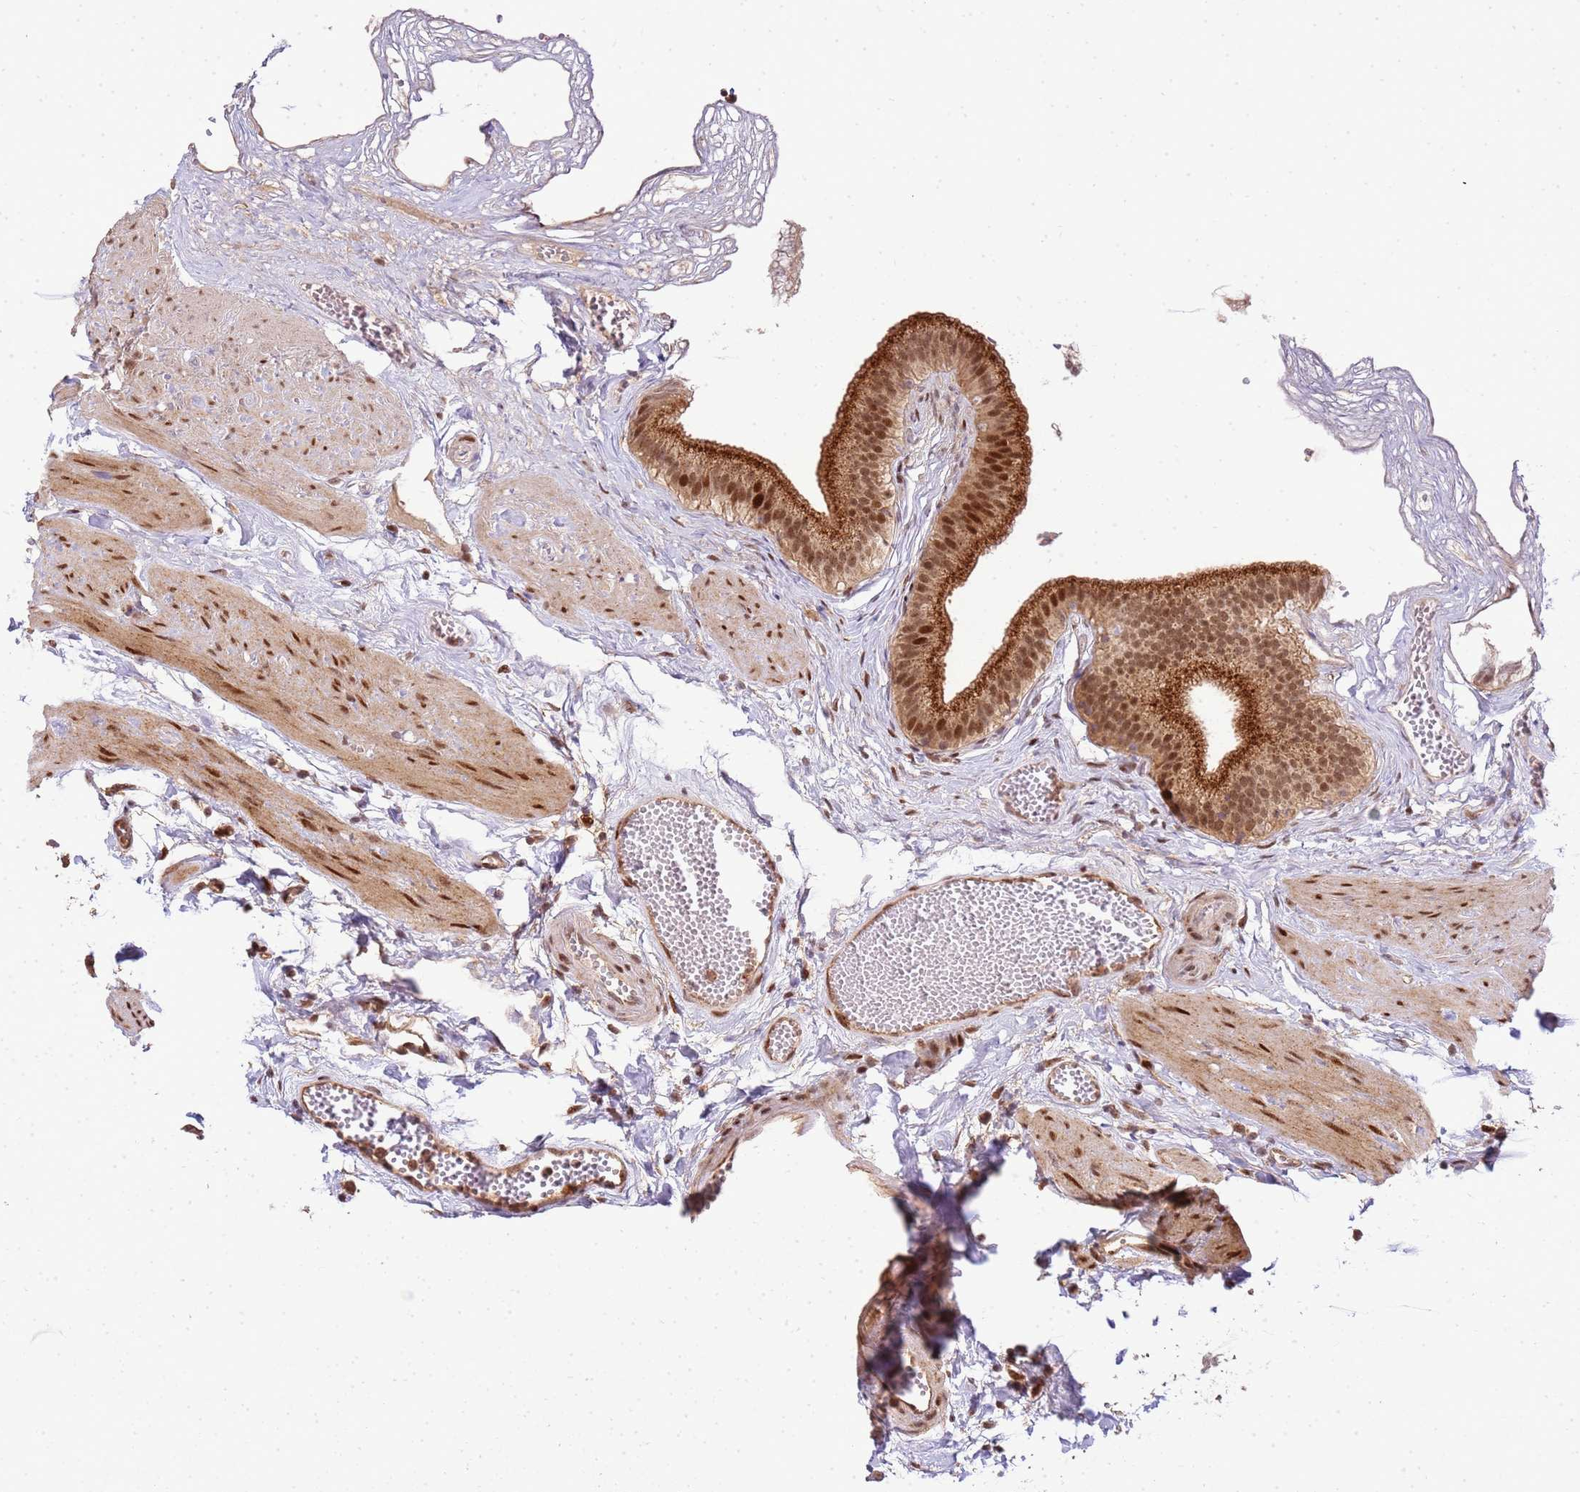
{"staining": {"intensity": "strong", "quantity": ">75%", "location": "cytoplasmic/membranous,nuclear"}, "tissue": "gallbladder", "cell_type": "Glandular cells", "image_type": "normal", "snomed": [{"axis": "morphology", "description": "Normal tissue, NOS"}, {"axis": "topography", "description": "Gallbladder"}], "caption": "IHC photomicrograph of unremarkable gallbladder stained for a protein (brown), which exhibits high levels of strong cytoplasmic/membranous,nuclear staining in approximately >75% of glandular cells.", "gene": "PEX14", "patient": {"sex": "female", "age": 54}}